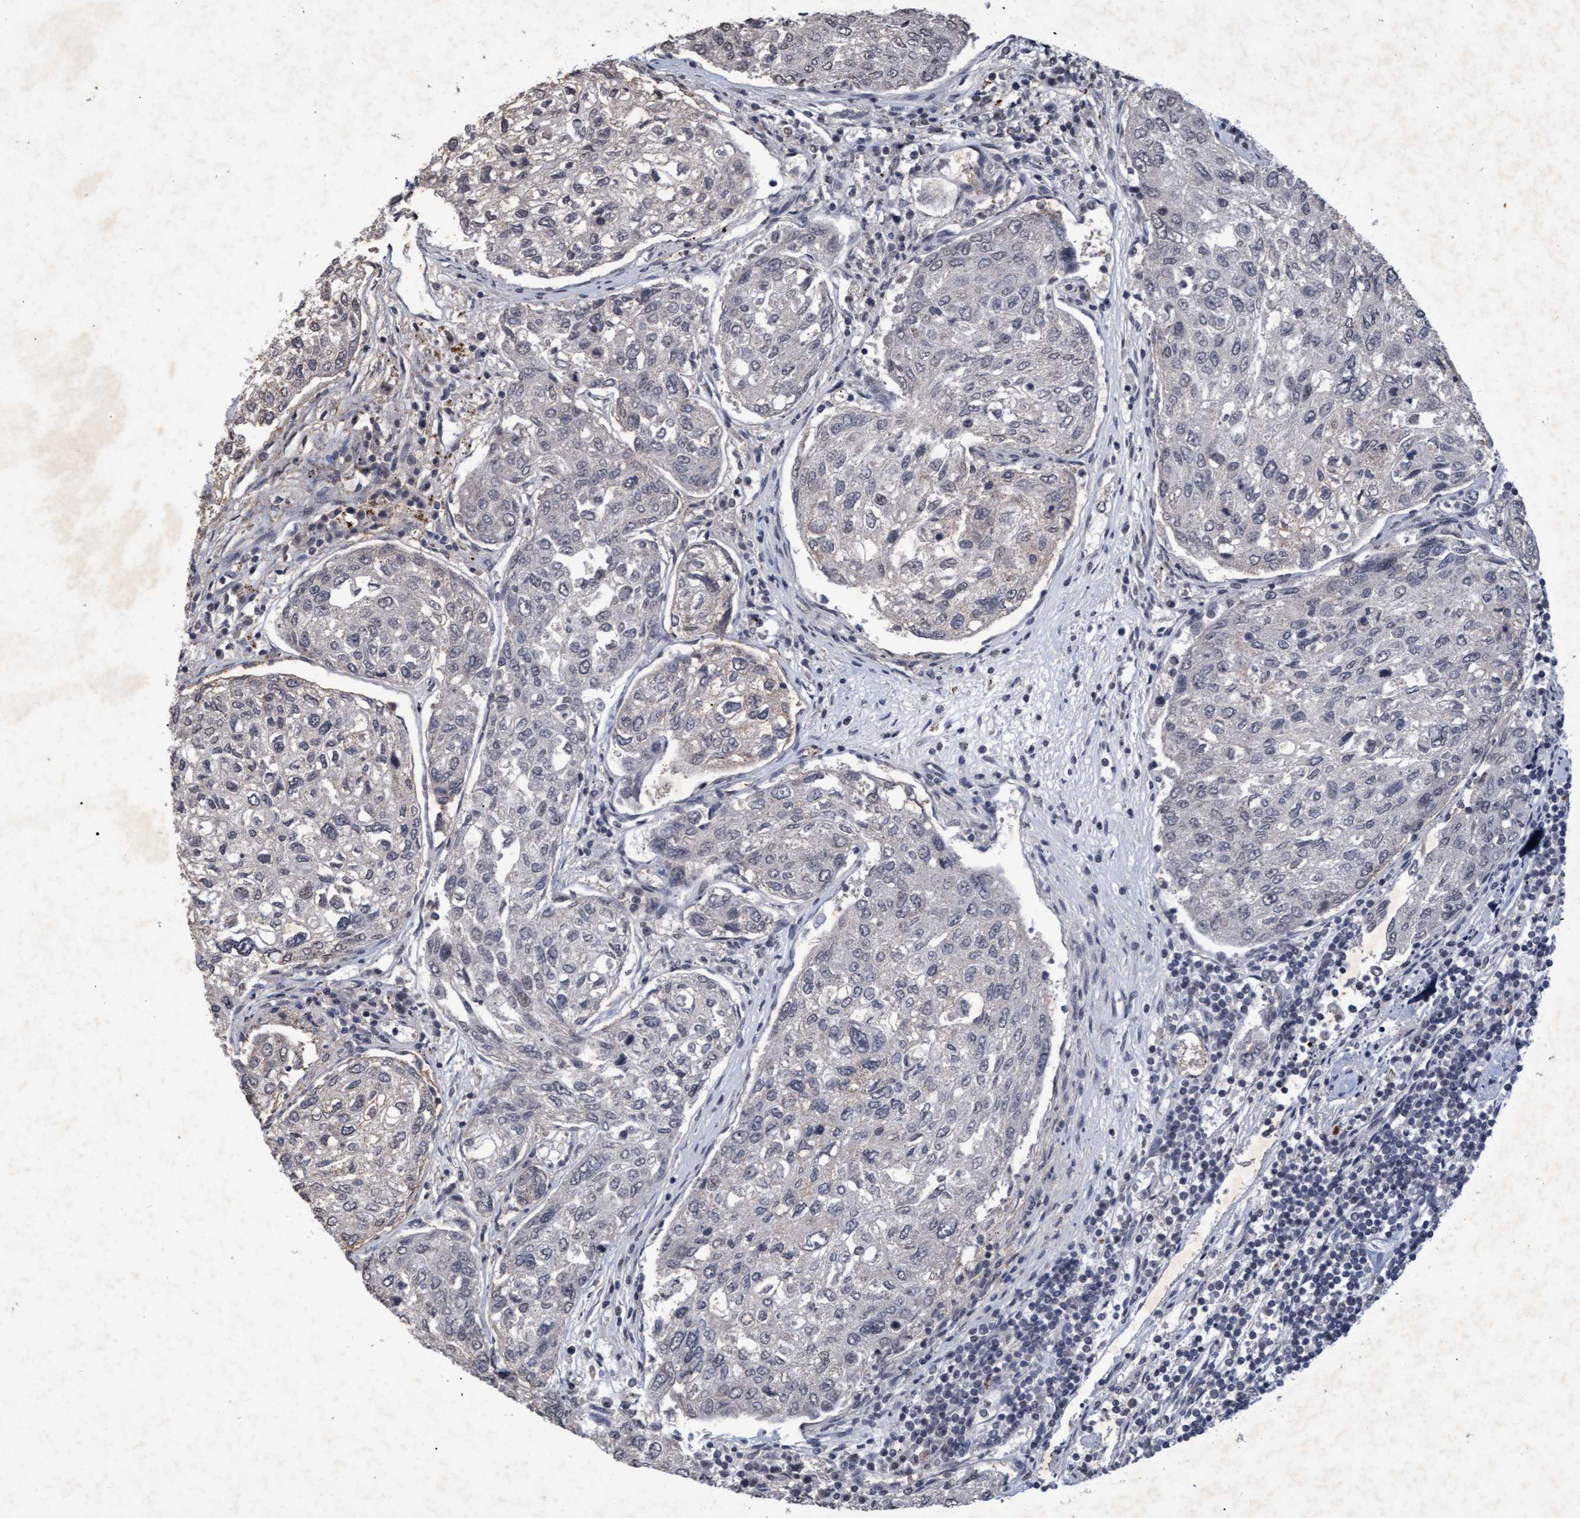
{"staining": {"intensity": "weak", "quantity": "<25%", "location": "cytoplasmic/membranous"}, "tissue": "urothelial cancer", "cell_type": "Tumor cells", "image_type": "cancer", "snomed": [{"axis": "morphology", "description": "Urothelial carcinoma, High grade"}, {"axis": "topography", "description": "Lymph node"}, {"axis": "topography", "description": "Urinary bladder"}], "caption": "DAB (3,3'-diaminobenzidine) immunohistochemical staining of urothelial cancer exhibits no significant staining in tumor cells.", "gene": "GALC", "patient": {"sex": "male", "age": 51}}